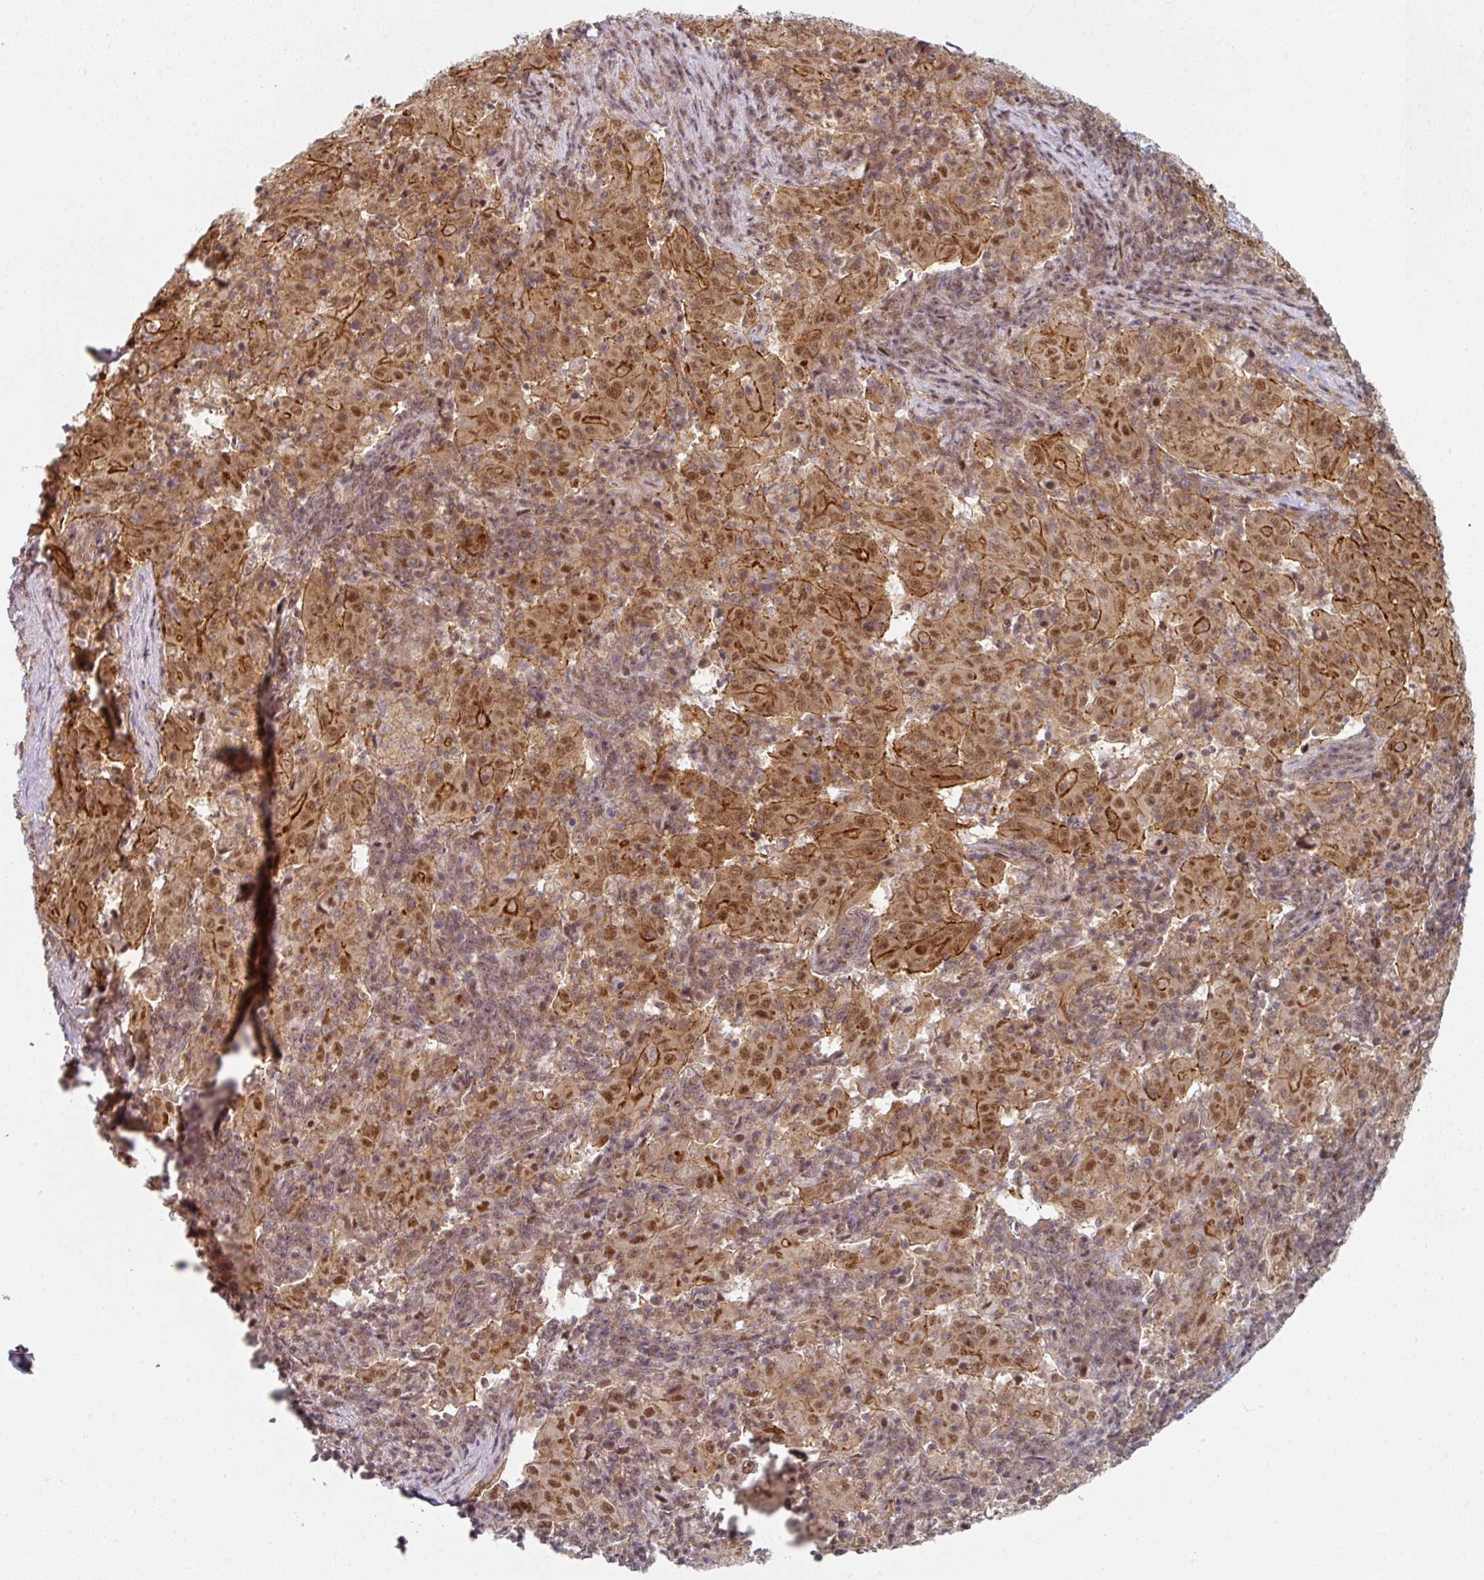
{"staining": {"intensity": "moderate", "quantity": ">75%", "location": "cytoplasmic/membranous,nuclear"}, "tissue": "pancreatic cancer", "cell_type": "Tumor cells", "image_type": "cancer", "snomed": [{"axis": "morphology", "description": "Adenocarcinoma, NOS"}, {"axis": "topography", "description": "Pancreas"}], "caption": "Immunohistochemistry (DAB (3,3'-diaminobenzidine)) staining of pancreatic cancer (adenocarcinoma) exhibits moderate cytoplasmic/membranous and nuclear protein positivity in approximately >75% of tumor cells. (IHC, brightfield microscopy, high magnification).", "gene": "PSME3IP1", "patient": {"sex": "male", "age": 63}}